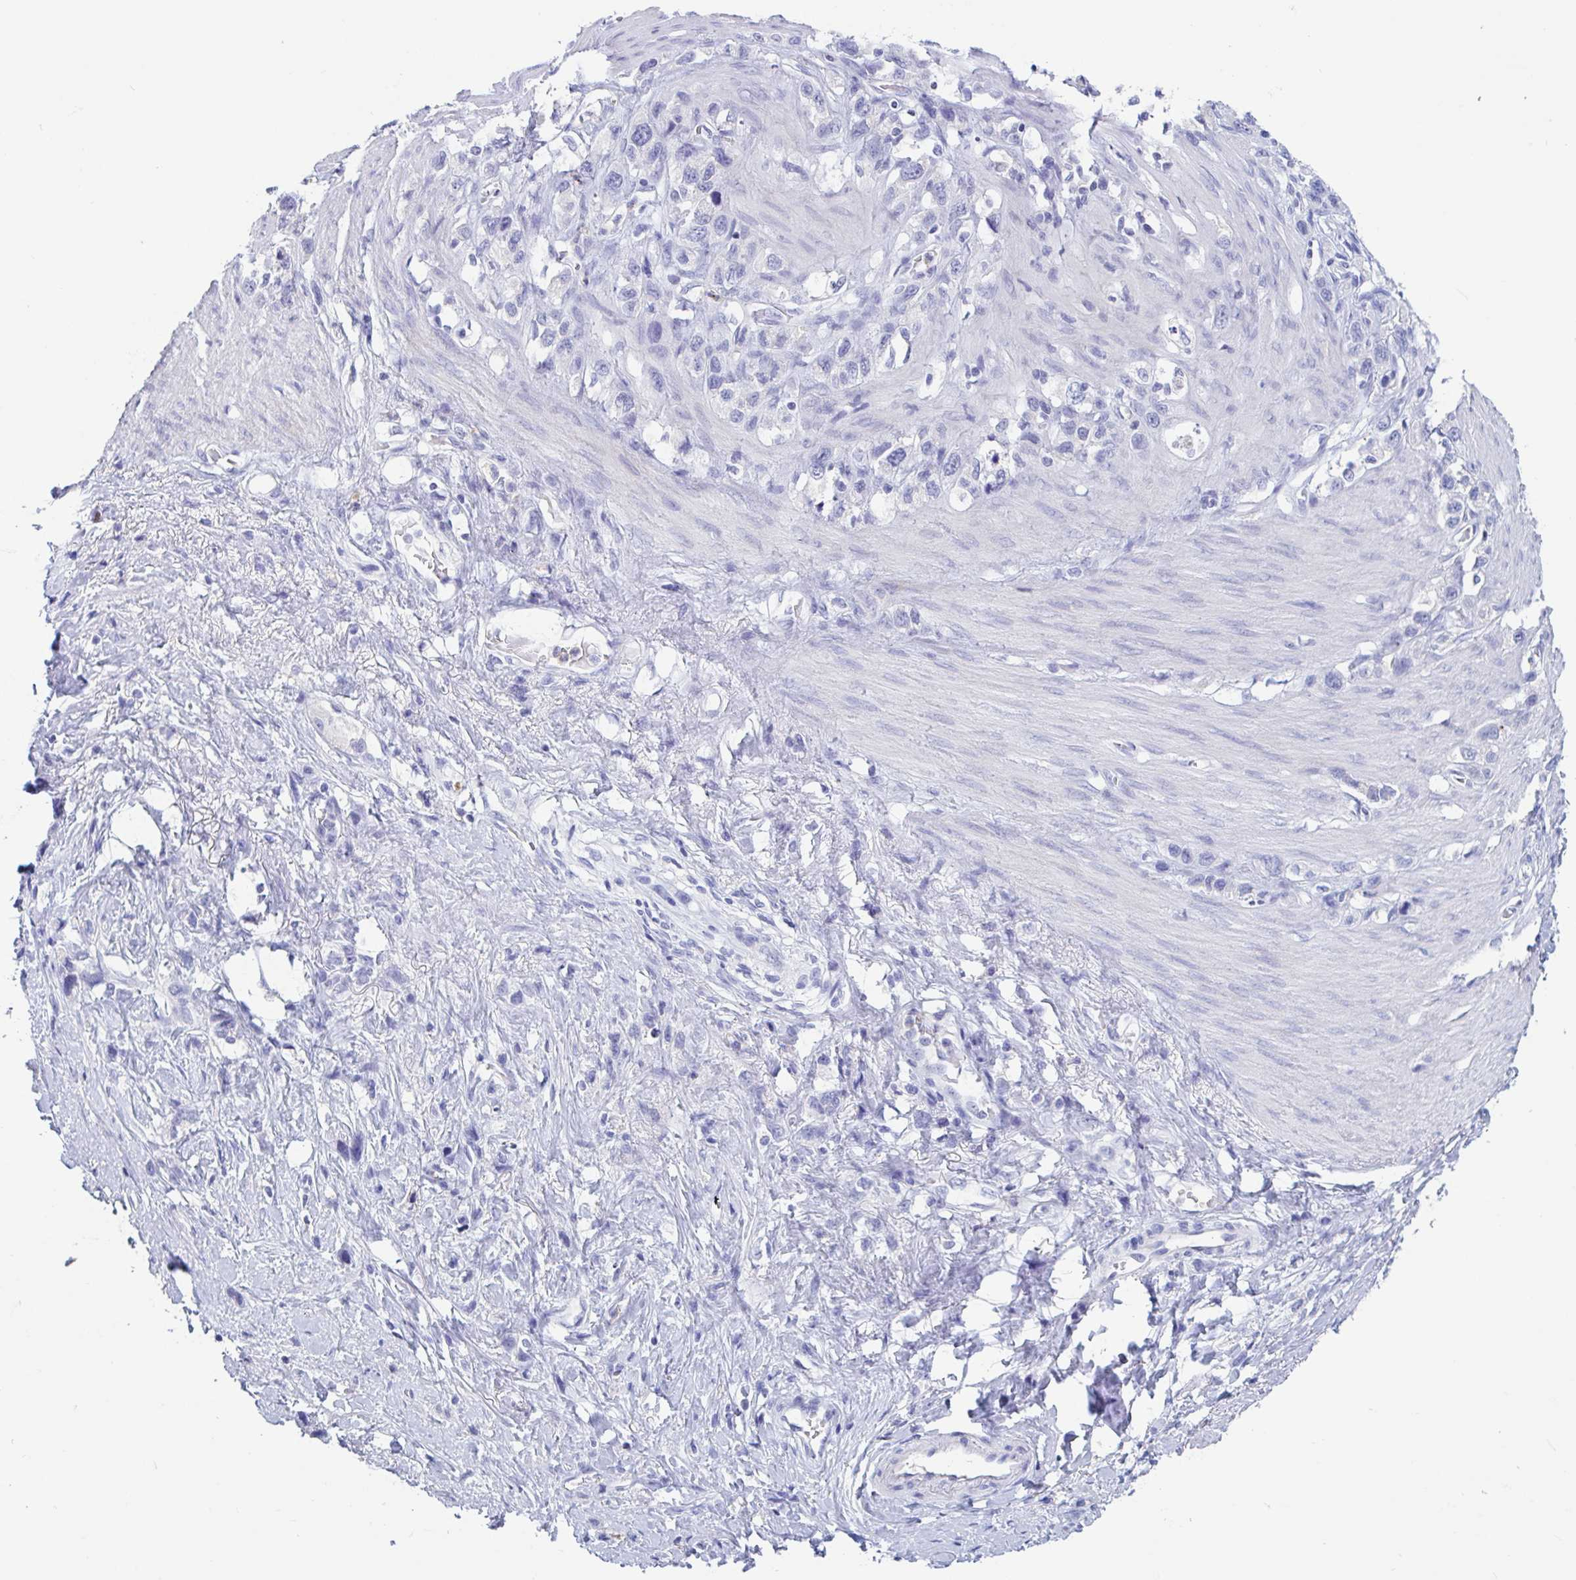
{"staining": {"intensity": "negative", "quantity": "none", "location": "none"}, "tissue": "stomach cancer", "cell_type": "Tumor cells", "image_type": "cancer", "snomed": [{"axis": "morphology", "description": "Adenocarcinoma, NOS"}, {"axis": "topography", "description": "Stomach"}], "caption": "DAB immunohistochemical staining of stomach cancer exhibits no significant expression in tumor cells.", "gene": "ZNHIT2", "patient": {"sex": "female", "age": 65}}